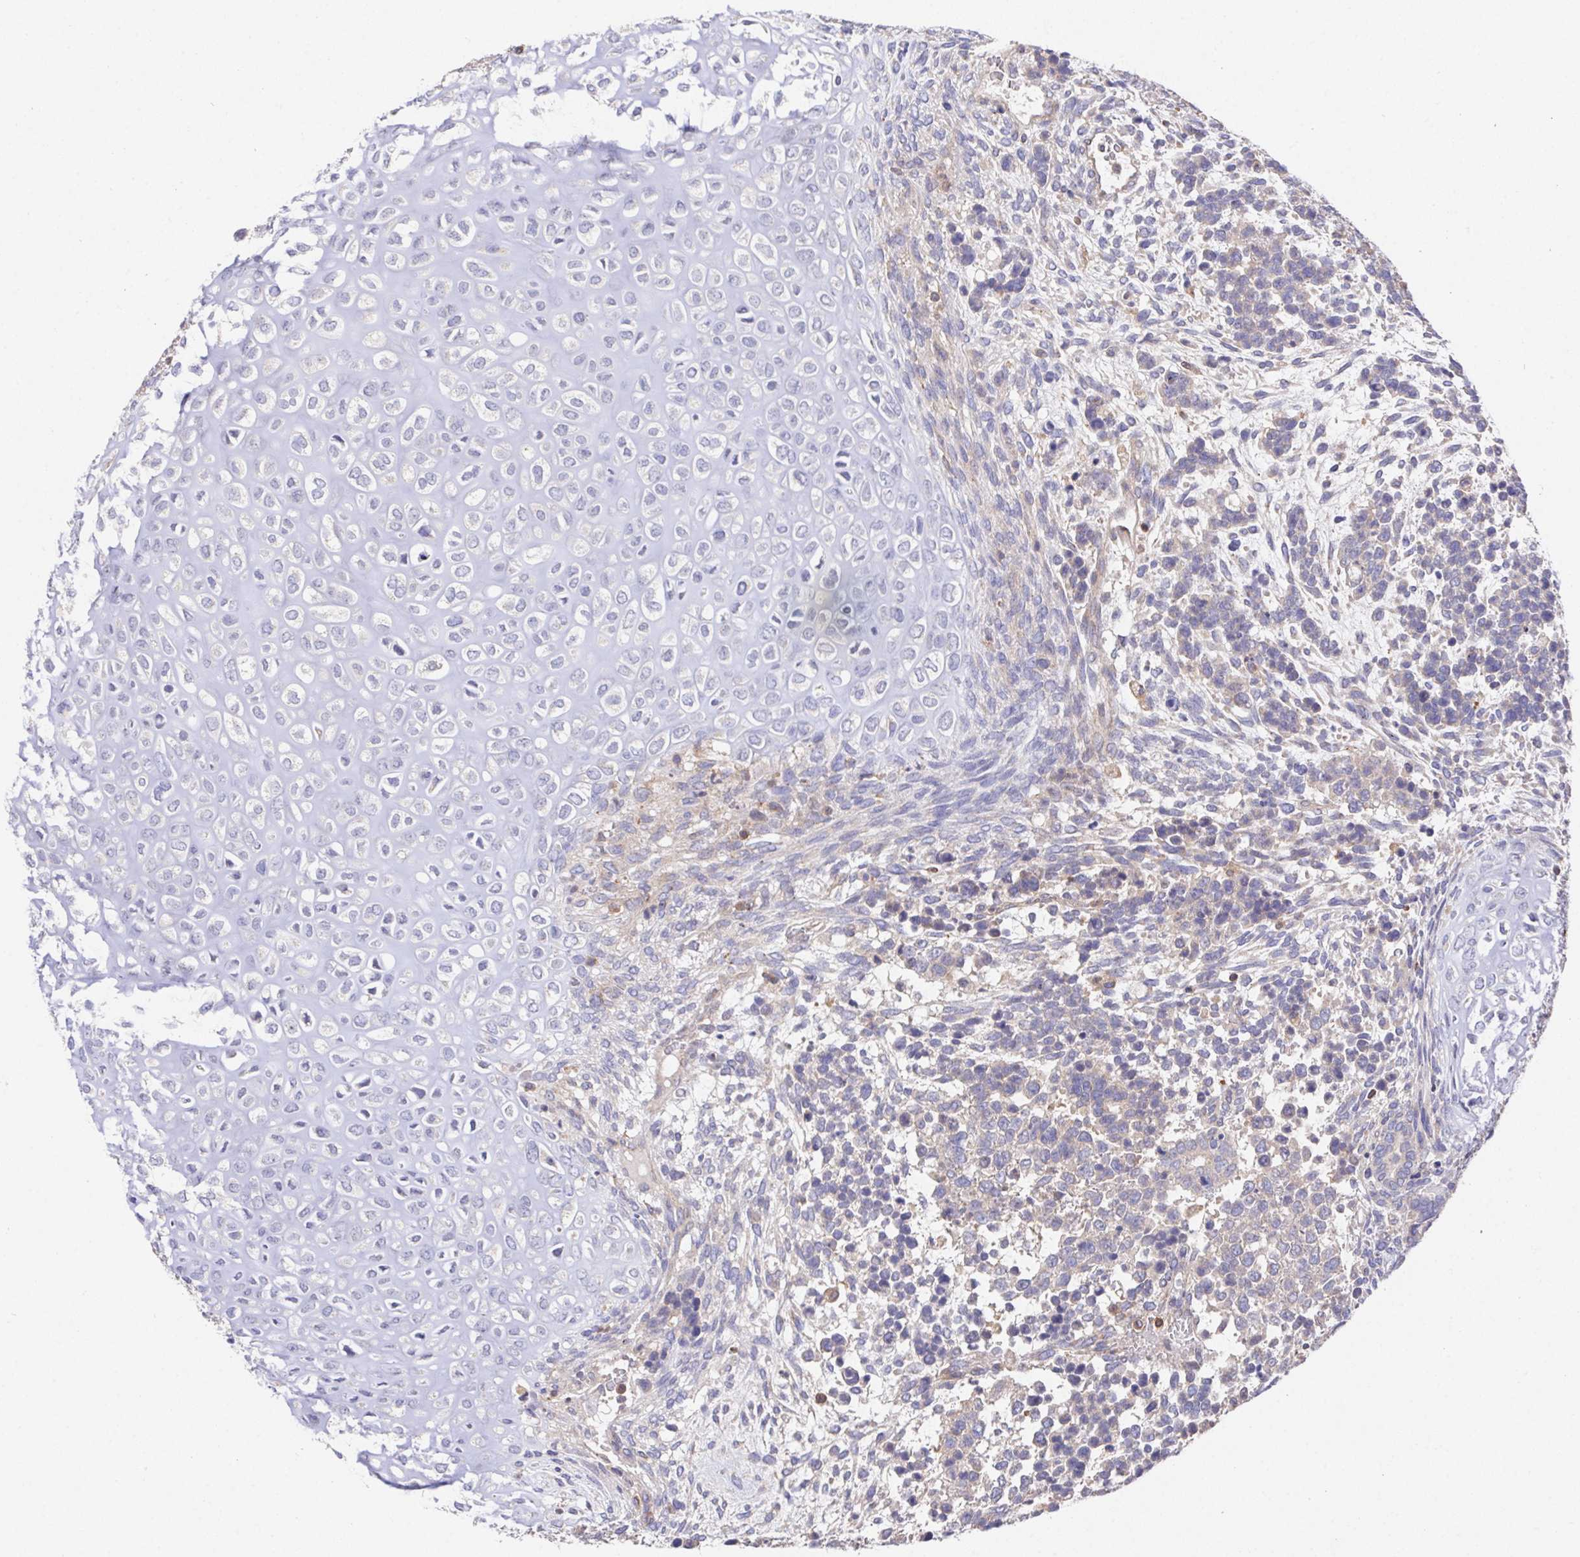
{"staining": {"intensity": "negative", "quantity": "none", "location": "none"}, "tissue": "testis cancer", "cell_type": "Tumor cells", "image_type": "cancer", "snomed": [{"axis": "morphology", "description": "Carcinoma, Embryonal, NOS"}, {"axis": "topography", "description": "Testis"}], "caption": "Testis cancer was stained to show a protein in brown. There is no significant positivity in tumor cells.", "gene": "FAM241A", "patient": {"sex": "male", "age": 23}}